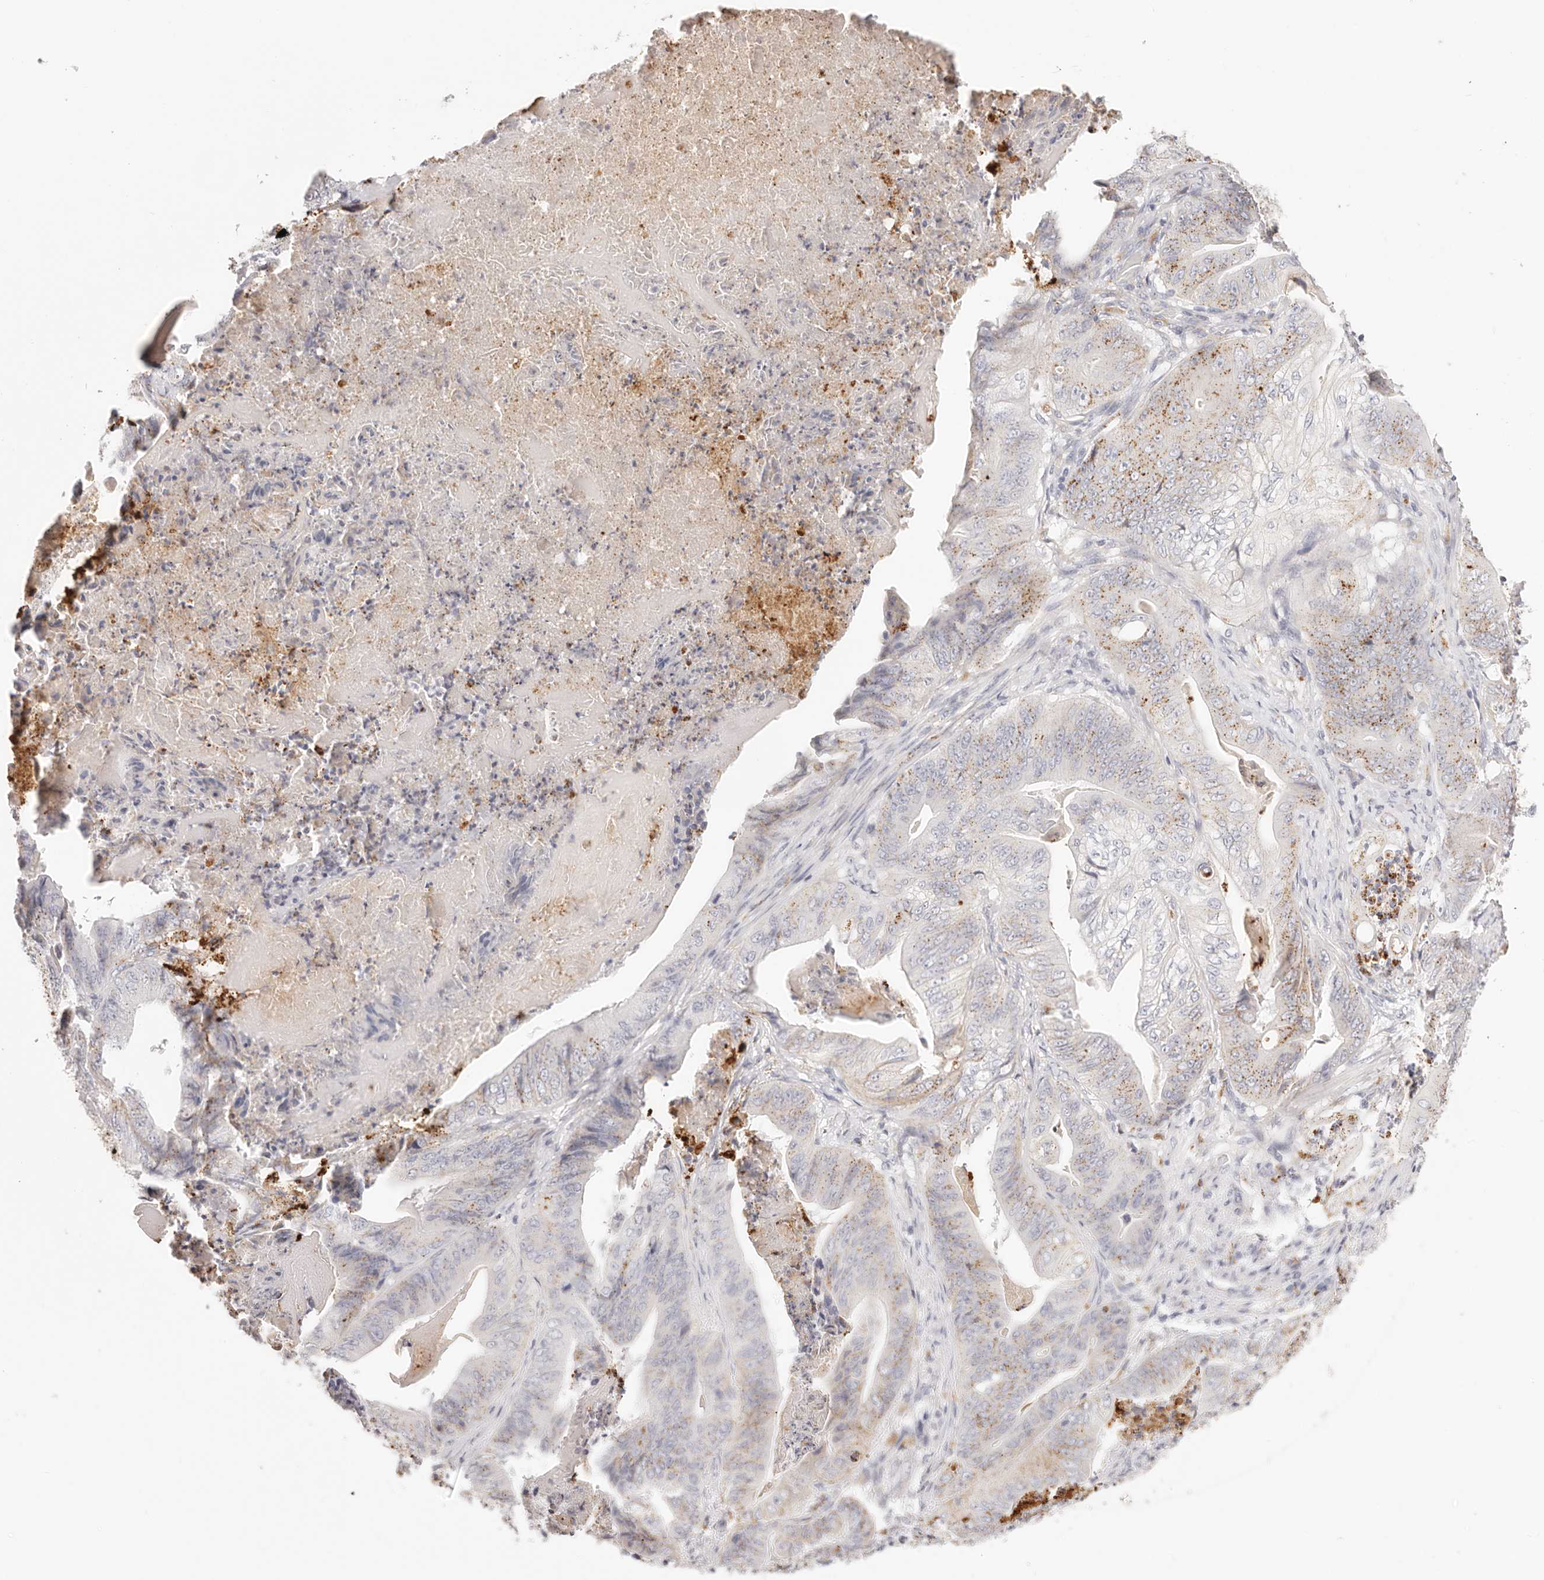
{"staining": {"intensity": "moderate", "quantity": "<25%", "location": "cytoplasmic/membranous"}, "tissue": "stomach cancer", "cell_type": "Tumor cells", "image_type": "cancer", "snomed": [{"axis": "morphology", "description": "Adenocarcinoma, NOS"}, {"axis": "topography", "description": "Stomach"}], "caption": "Immunohistochemistry (IHC) photomicrograph of neoplastic tissue: stomach adenocarcinoma stained using immunohistochemistry (IHC) reveals low levels of moderate protein expression localized specifically in the cytoplasmic/membranous of tumor cells, appearing as a cytoplasmic/membranous brown color.", "gene": "STKLD1", "patient": {"sex": "female", "age": 73}}